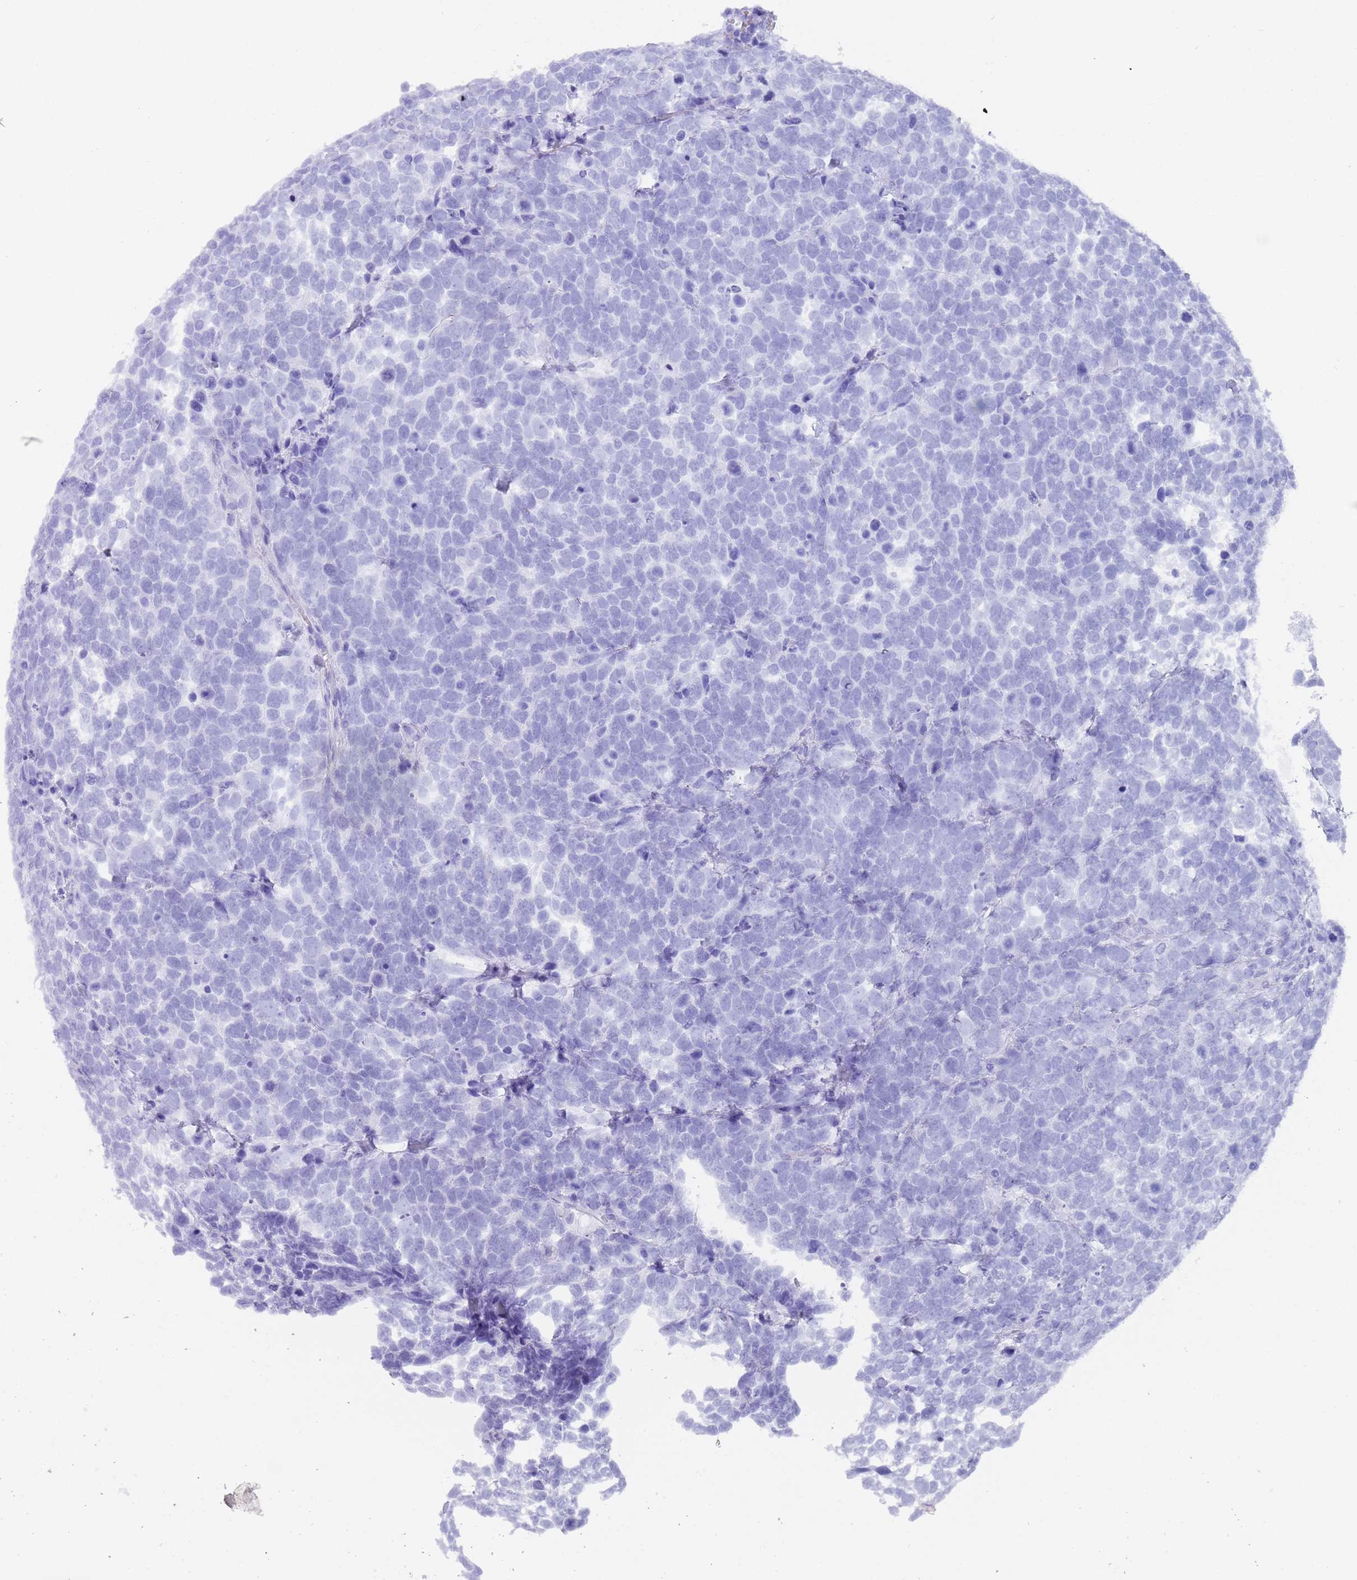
{"staining": {"intensity": "negative", "quantity": "none", "location": "none"}, "tissue": "urothelial cancer", "cell_type": "Tumor cells", "image_type": "cancer", "snomed": [{"axis": "morphology", "description": "Urothelial carcinoma, High grade"}, {"axis": "topography", "description": "Urinary bladder"}], "caption": "DAB (3,3'-diaminobenzidine) immunohistochemical staining of urothelial cancer exhibits no significant staining in tumor cells.", "gene": "MYADML2", "patient": {"sex": "female", "age": 82}}